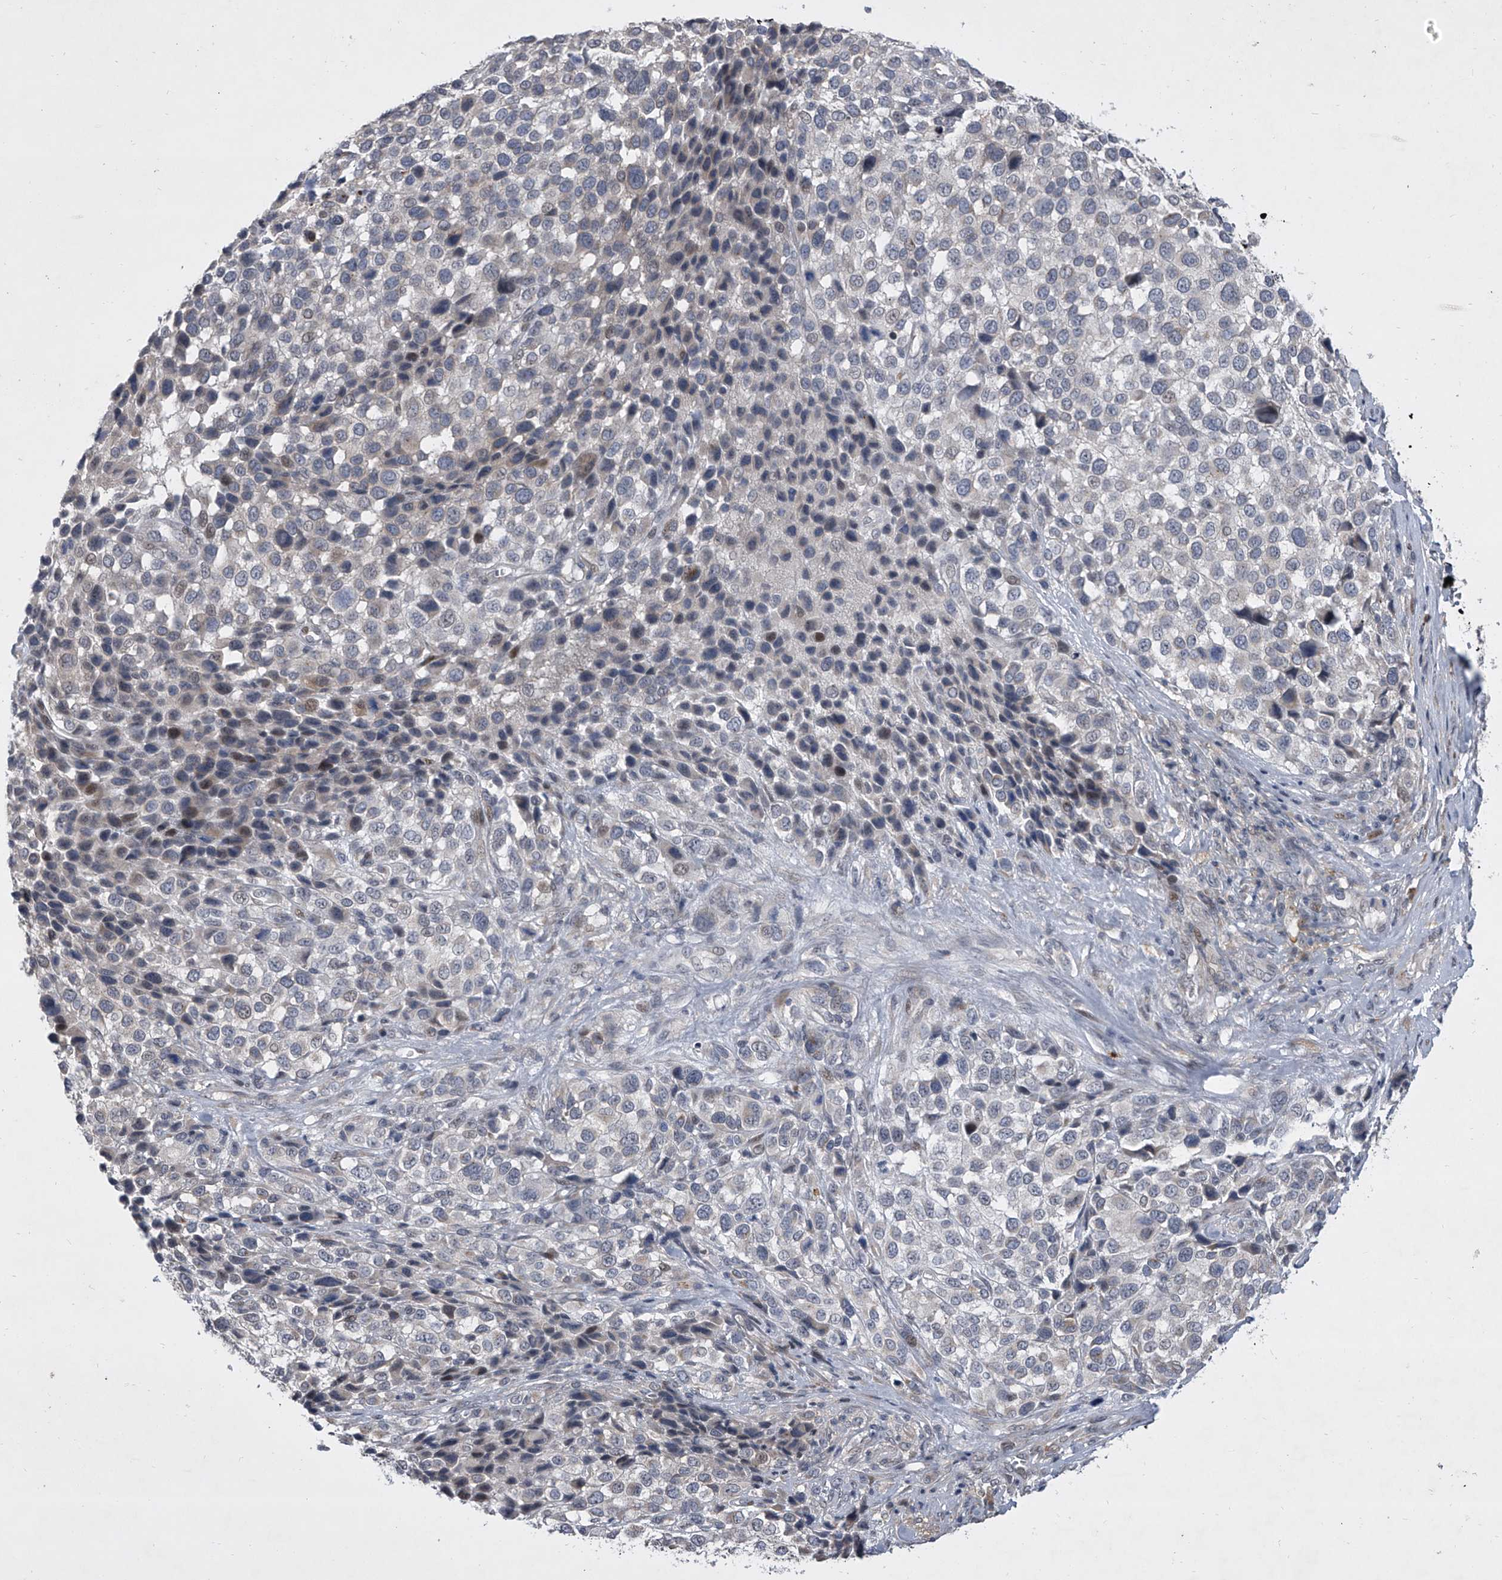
{"staining": {"intensity": "negative", "quantity": "none", "location": "none"}, "tissue": "melanoma", "cell_type": "Tumor cells", "image_type": "cancer", "snomed": [{"axis": "morphology", "description": "Malignant melanoma, NOS"}, {"axis": "topography", "description": "Skin of trunk"}], "caption": "DAB immunohistochemical staining of melanoma displays no significant expression in tumor cells.", "gene": "HEATR6", "patient": {"sex": "male", "age": 71}}